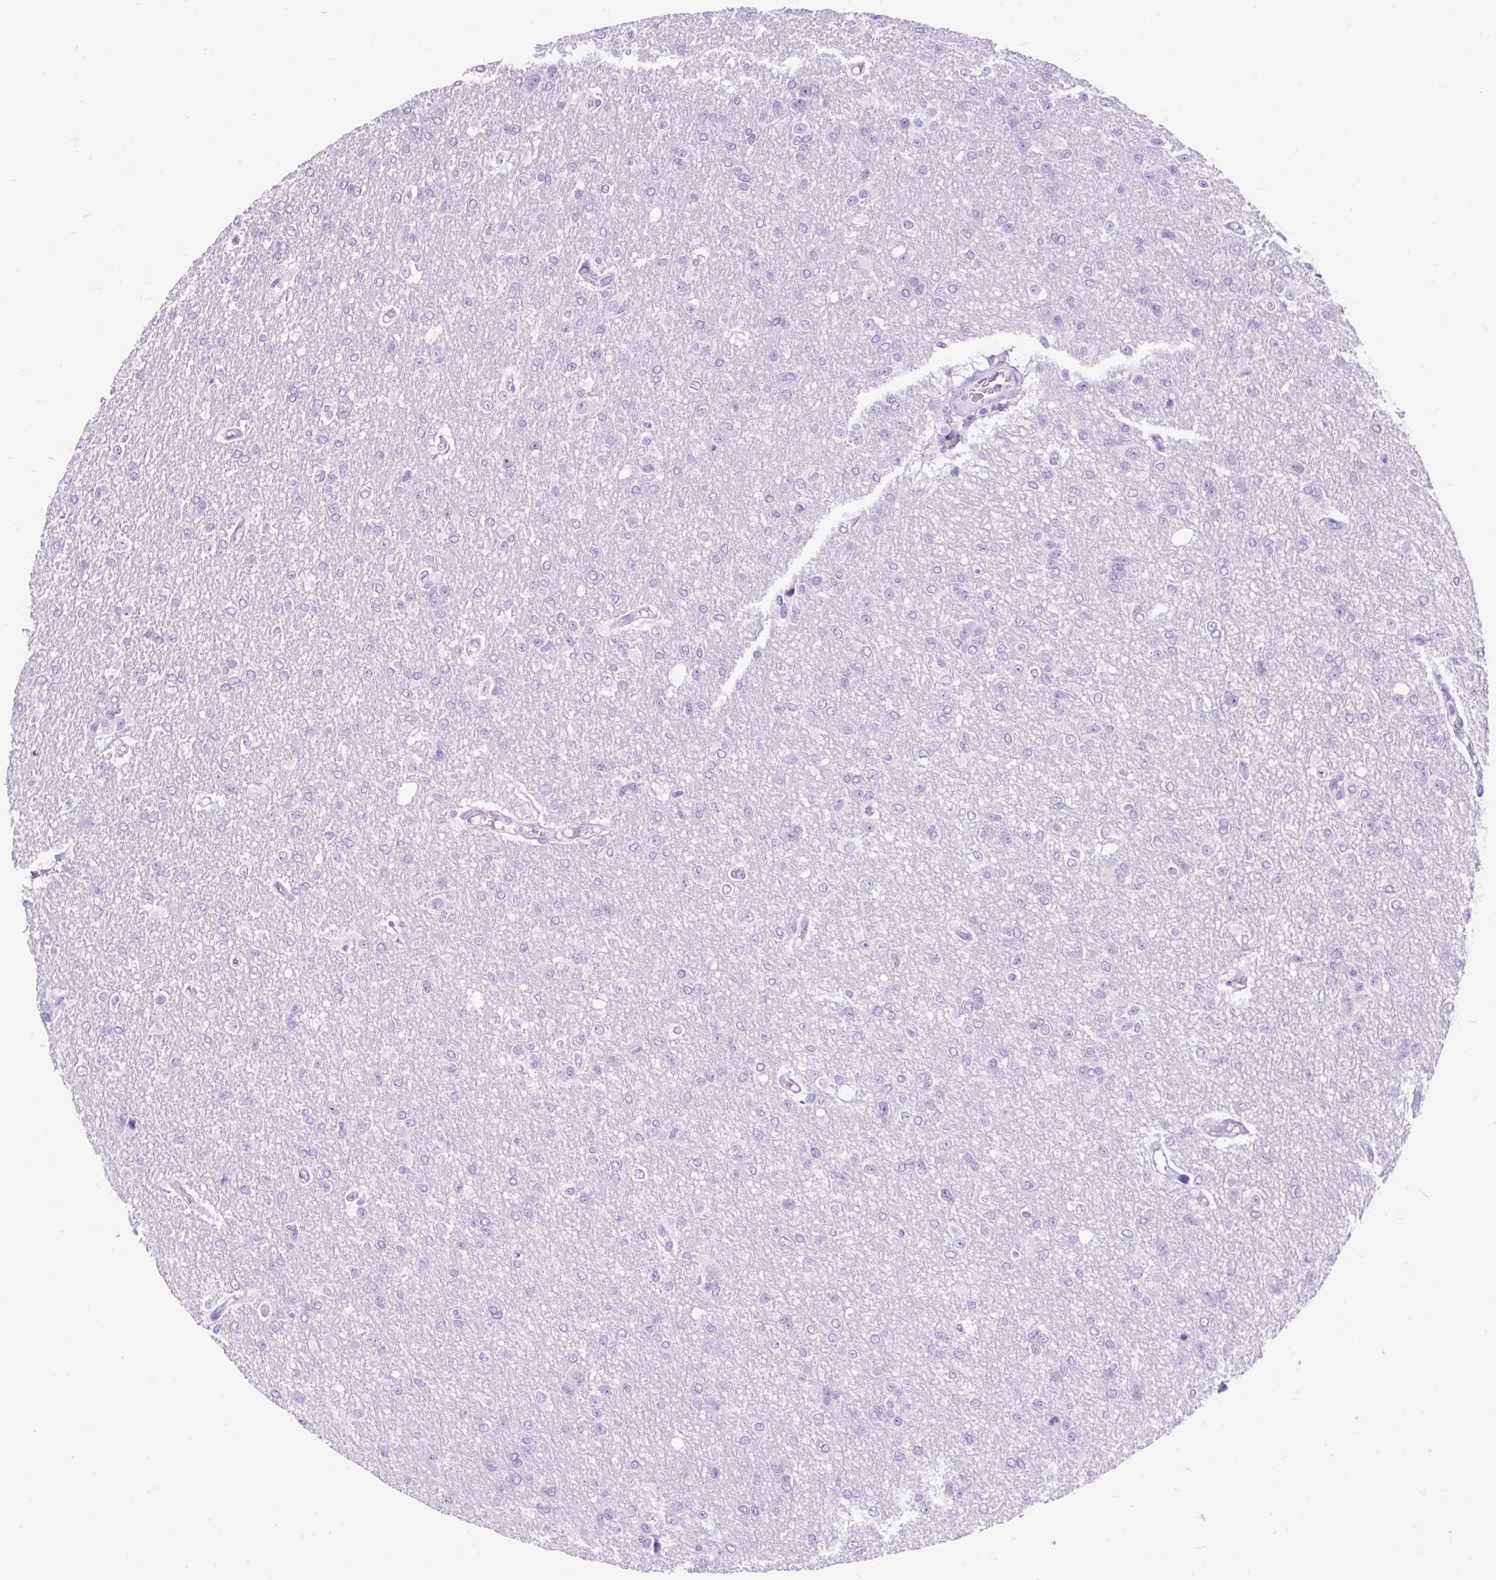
{"staining": {"intensity": "negative", "quantity": "none", "location": "none"}, "tissue": "glioma", "cell_type": "Tumor cells", "image_type": "cancer", "snomed": [{"axis": "morphology", "description": "Glioma, malignant, Low grade"}, {"axis": "topography", "description": "Brain"}], "caption": "Tumor cells are negative for protein expression in human malignant glioma (low-grade).", "gene": "SCGB1A1", "patient": {"sex": "male", "age": 26}}